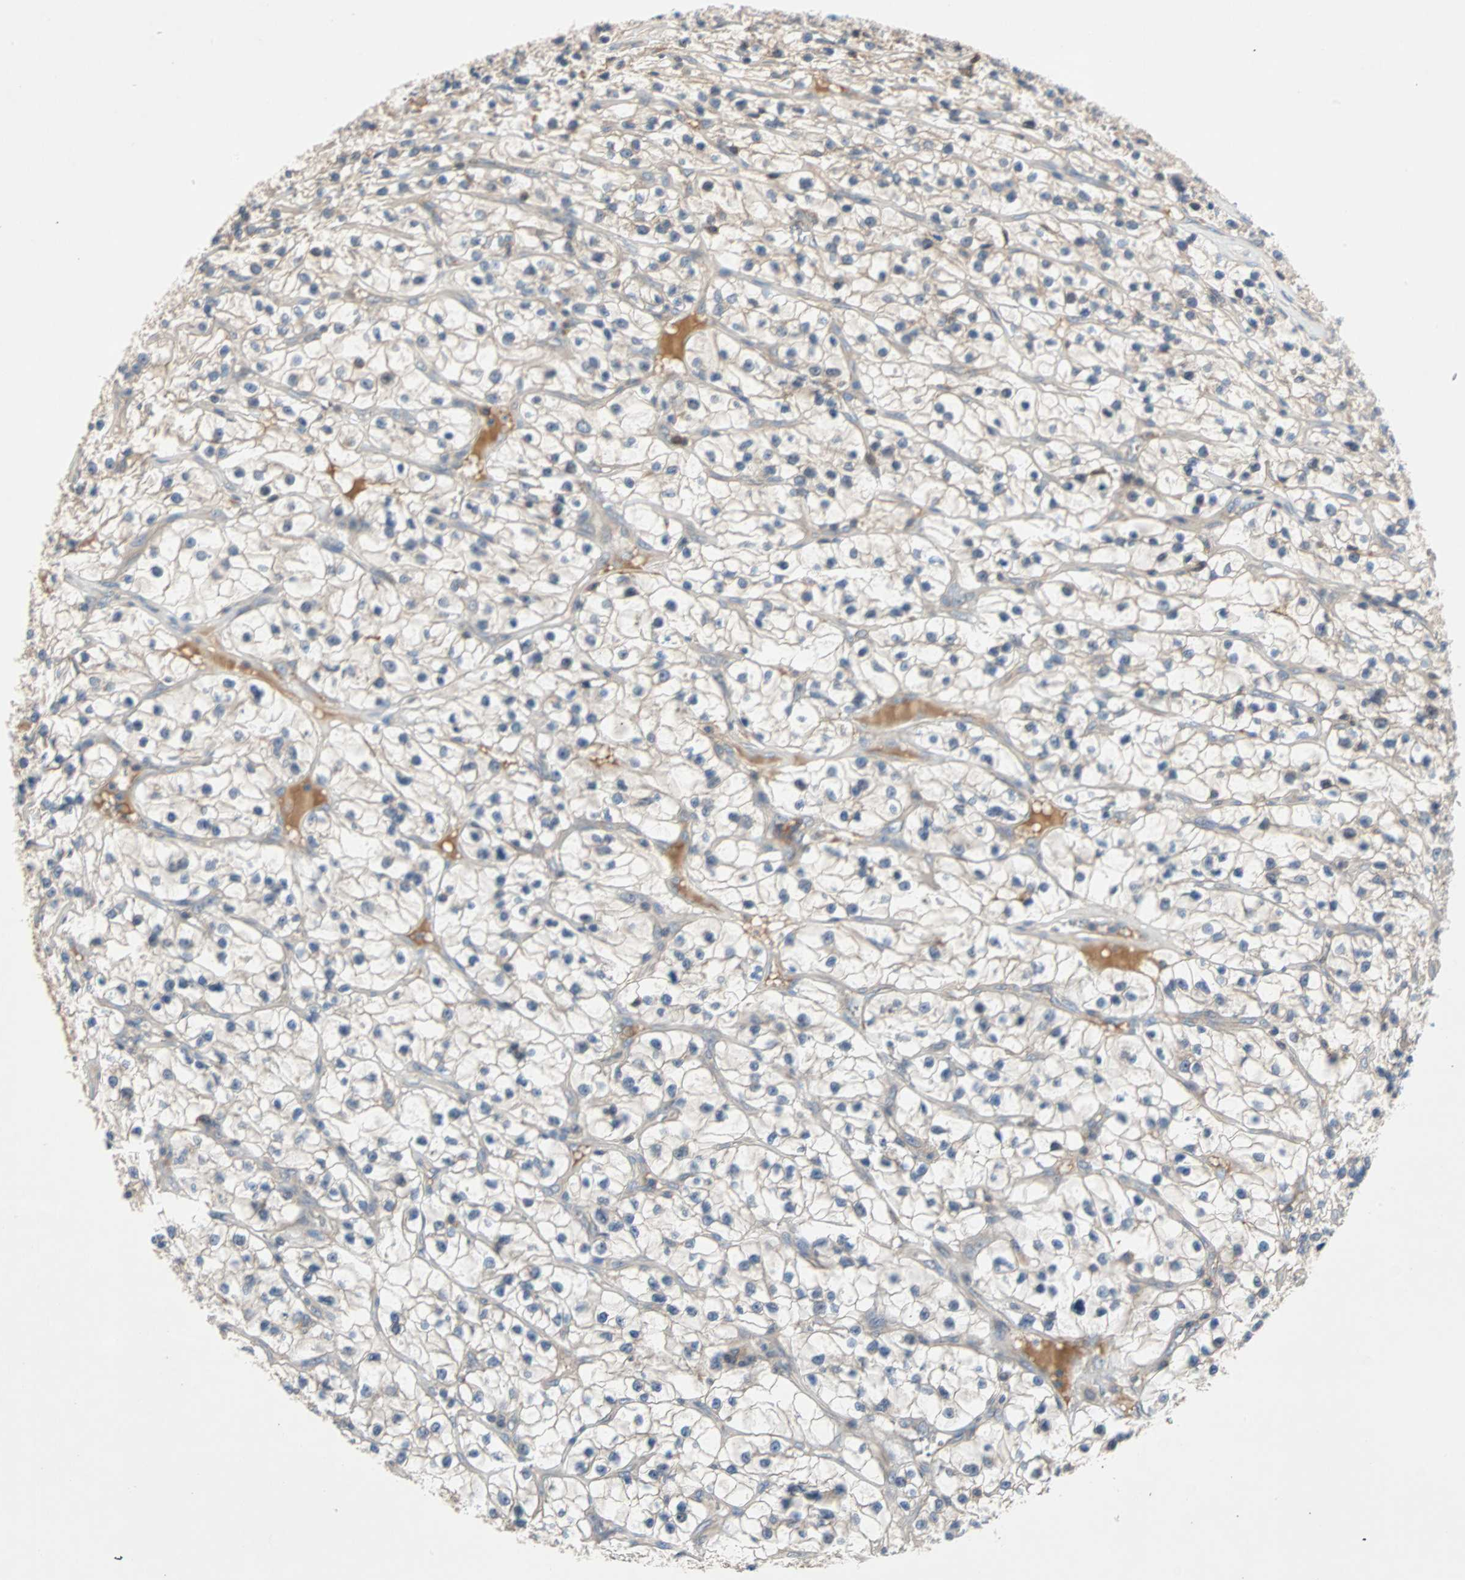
{"staining": {"intensity": "negative", "quantity": "none", "location": "none"}, "tissue": "renal cancer", "cell_type": "Tumor cells", "image_type": "cancer", "snomed": [{"axis": "morphology", "description": "Adenocarcinoma, NOS"}, {"axis": "topography", "description": "Kidney"}], "caption": "There is no significant expression in tumor cells of renal cancer (adenocarcinoma).", "gene": "MAP4K1", "patient": {"sex": "female", "age": 57}}